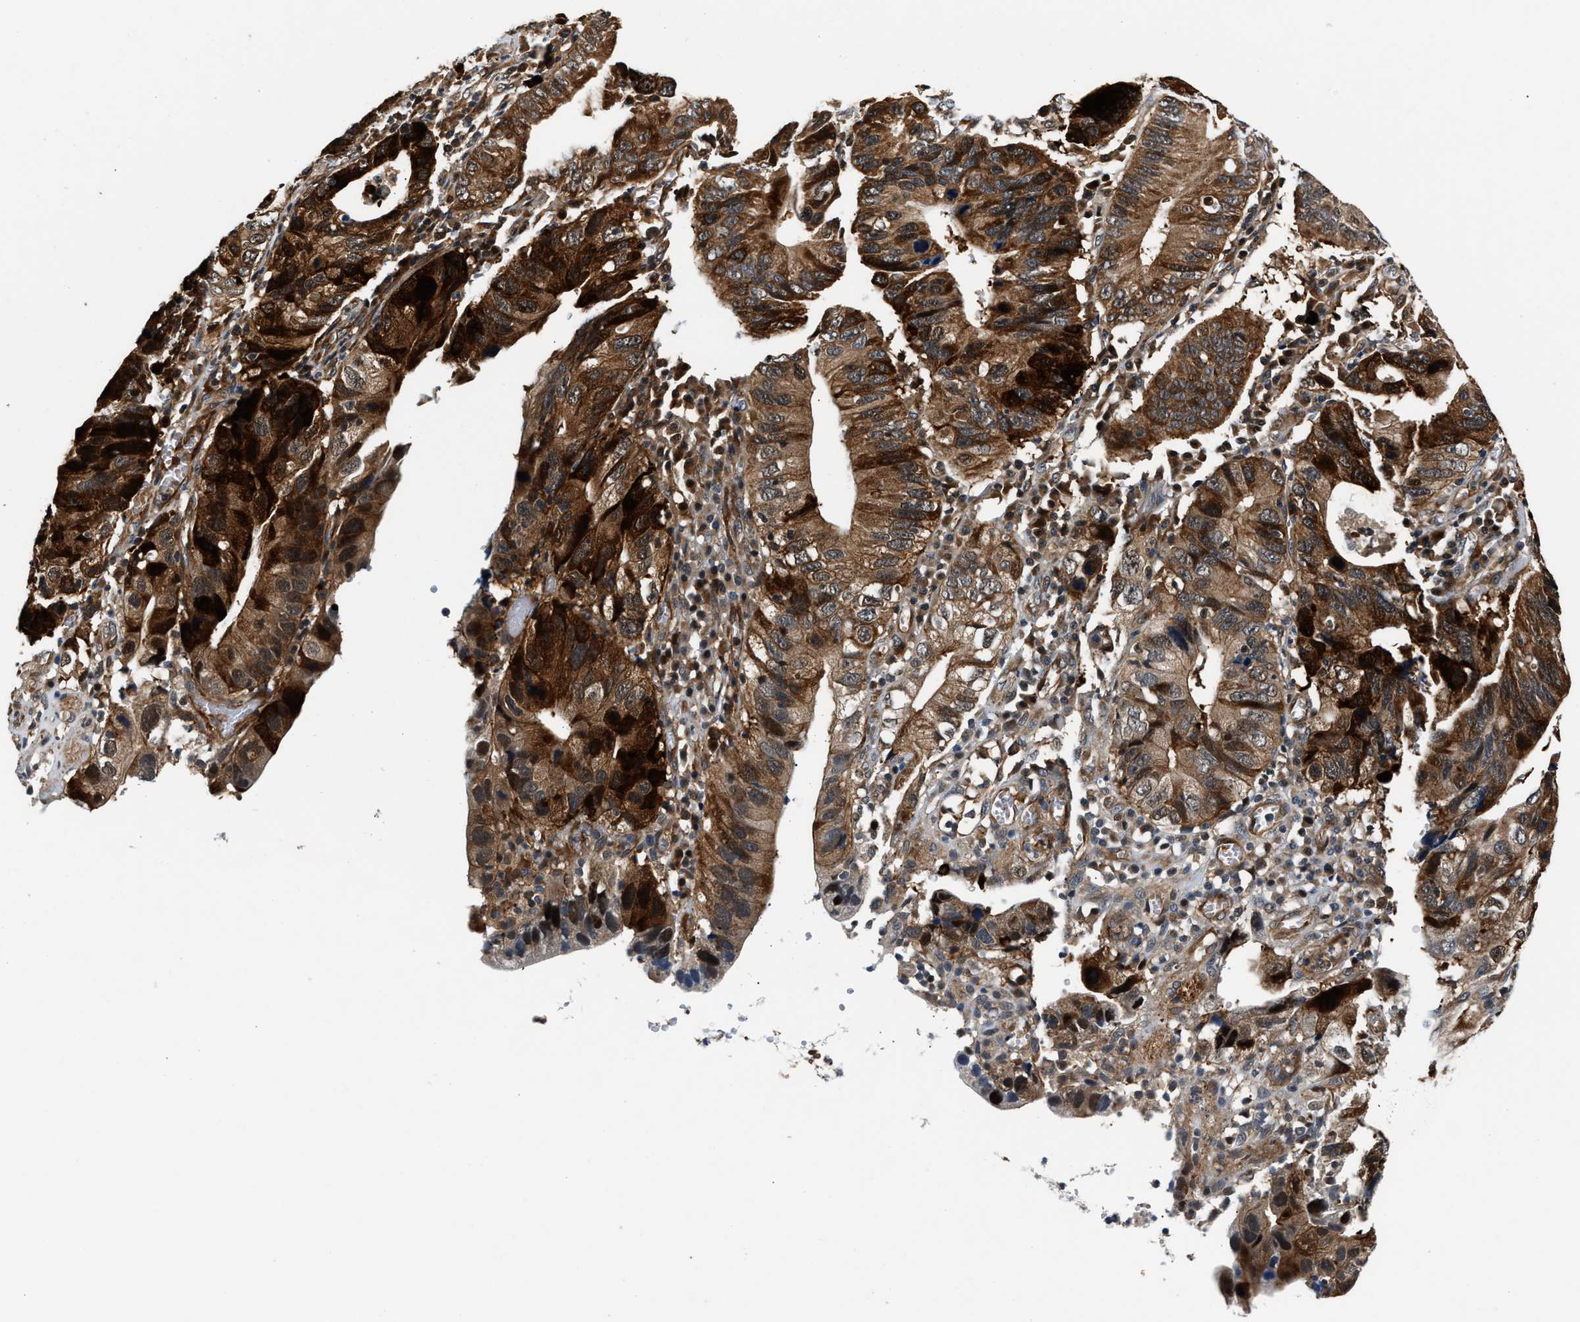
{"staining": {"intensity": "strong", "quantity": ">75%", "location": "cytoplasmic/membranous"}, "tissue": "stomach cancer", "cell_type": "Tumor cells", "image_type": "cancer", "snomed": [{"axis": "morphology", "description": "Adenocarcinoma, NOS"}, {"axis": "topography", "description": "Stomach"}], "caption": "Tumor cells display high levels of strong cytoplasmic/membranous positivity in approximately >75% of cells in stomach adenocarcinoma.", "gene": "TUT7", "patient": {"sex": "male", "age": 59}}